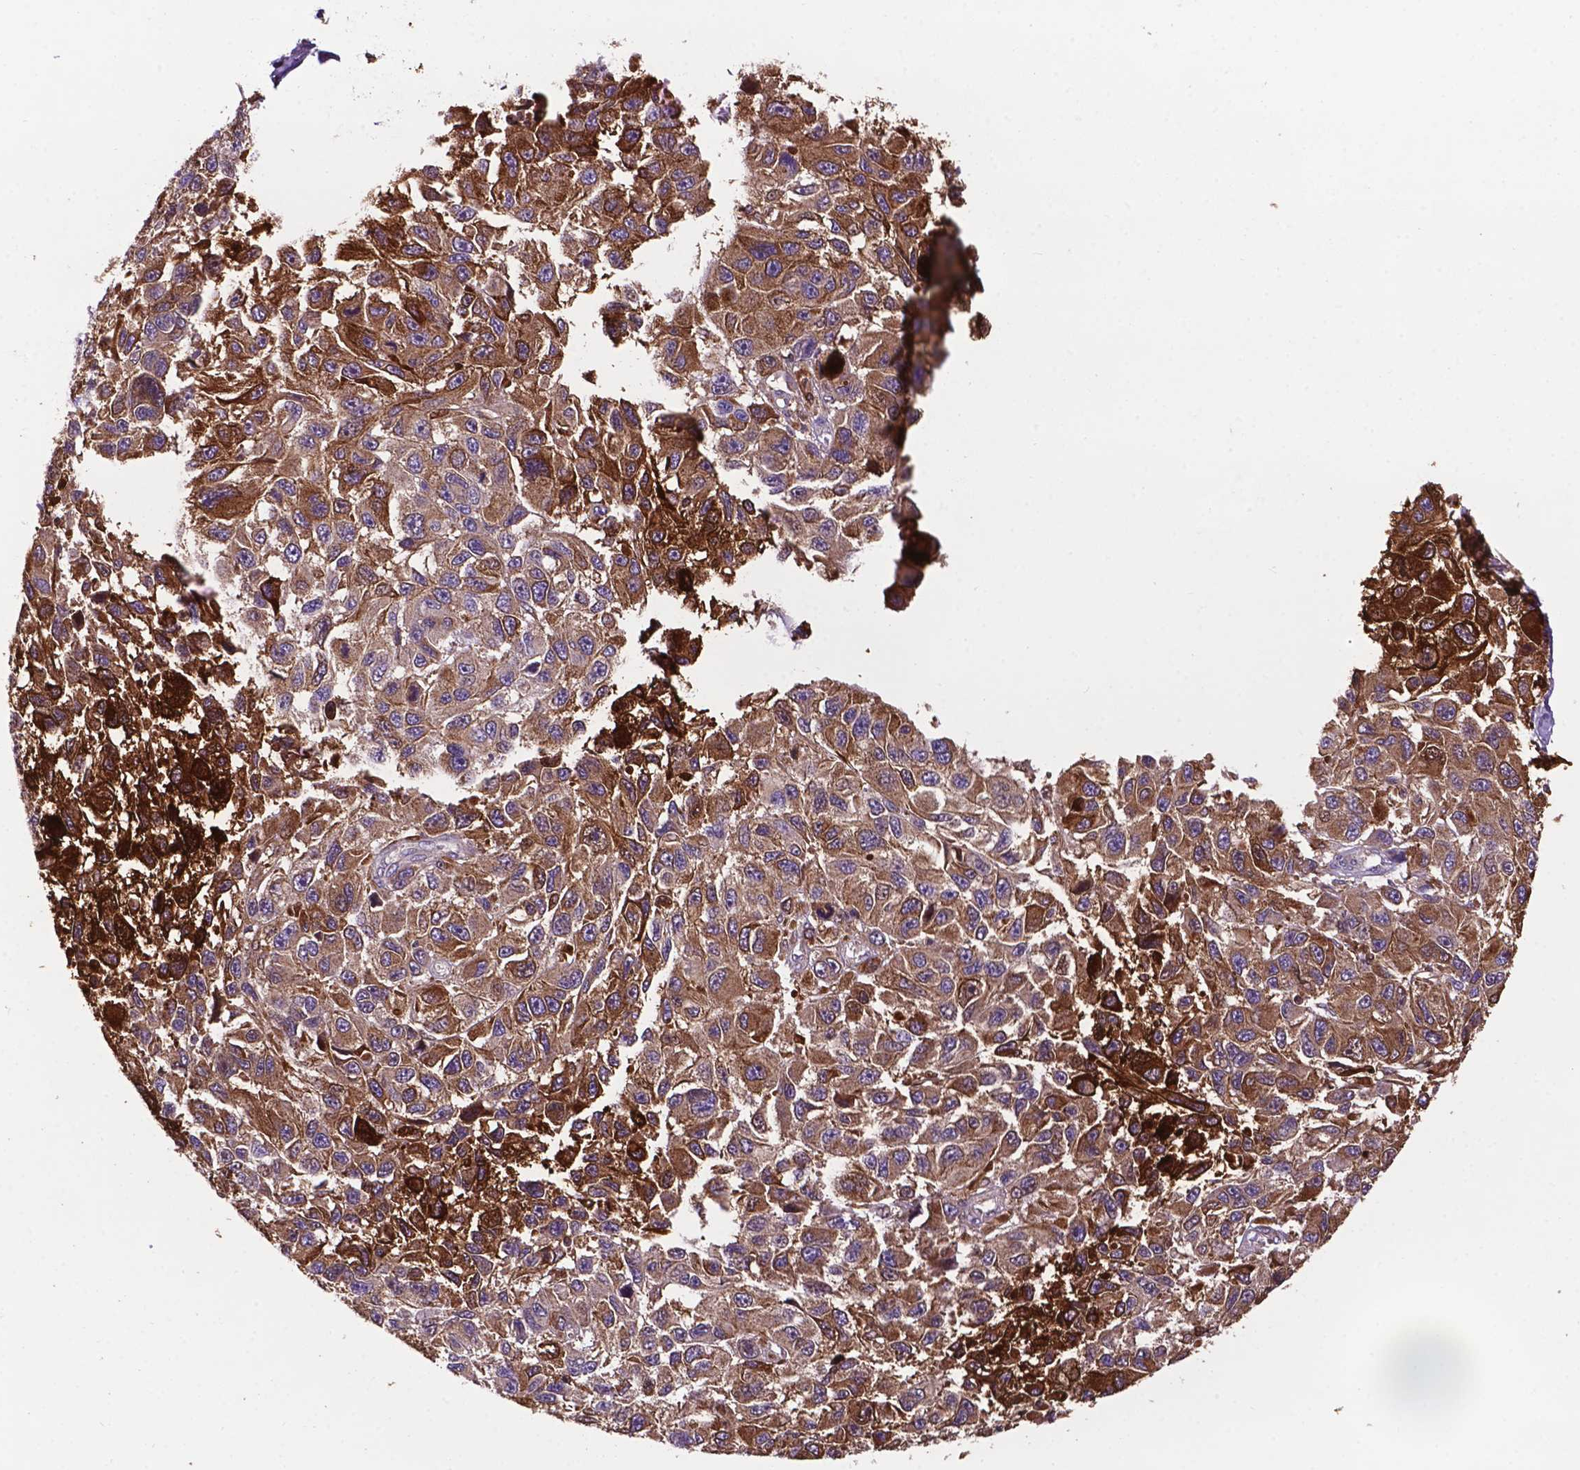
{"staining": {"intensity": "moderate", "quantity": ">75%", "location": "cytoplasmic/membranous"}, "tissue": "melanoma", "cell_type": "Tumor cells", "image_type": "cancer", "snomed": [{"axis": "morphology", "description": "Malignant melanoma, NOS"}, {"axis": "topography", "description": "Skin"}], "caption": "Protein expression by immunohistochemistry (IHC) demonstrates moderate cytoplasmic/membranous staining in about >75% of tumor cells in melanoma. (Brightfield microscopy of DAB IHC at high magnification).", "gene": "SMAD3", "patient": {"sex": "male", "age": 53}}